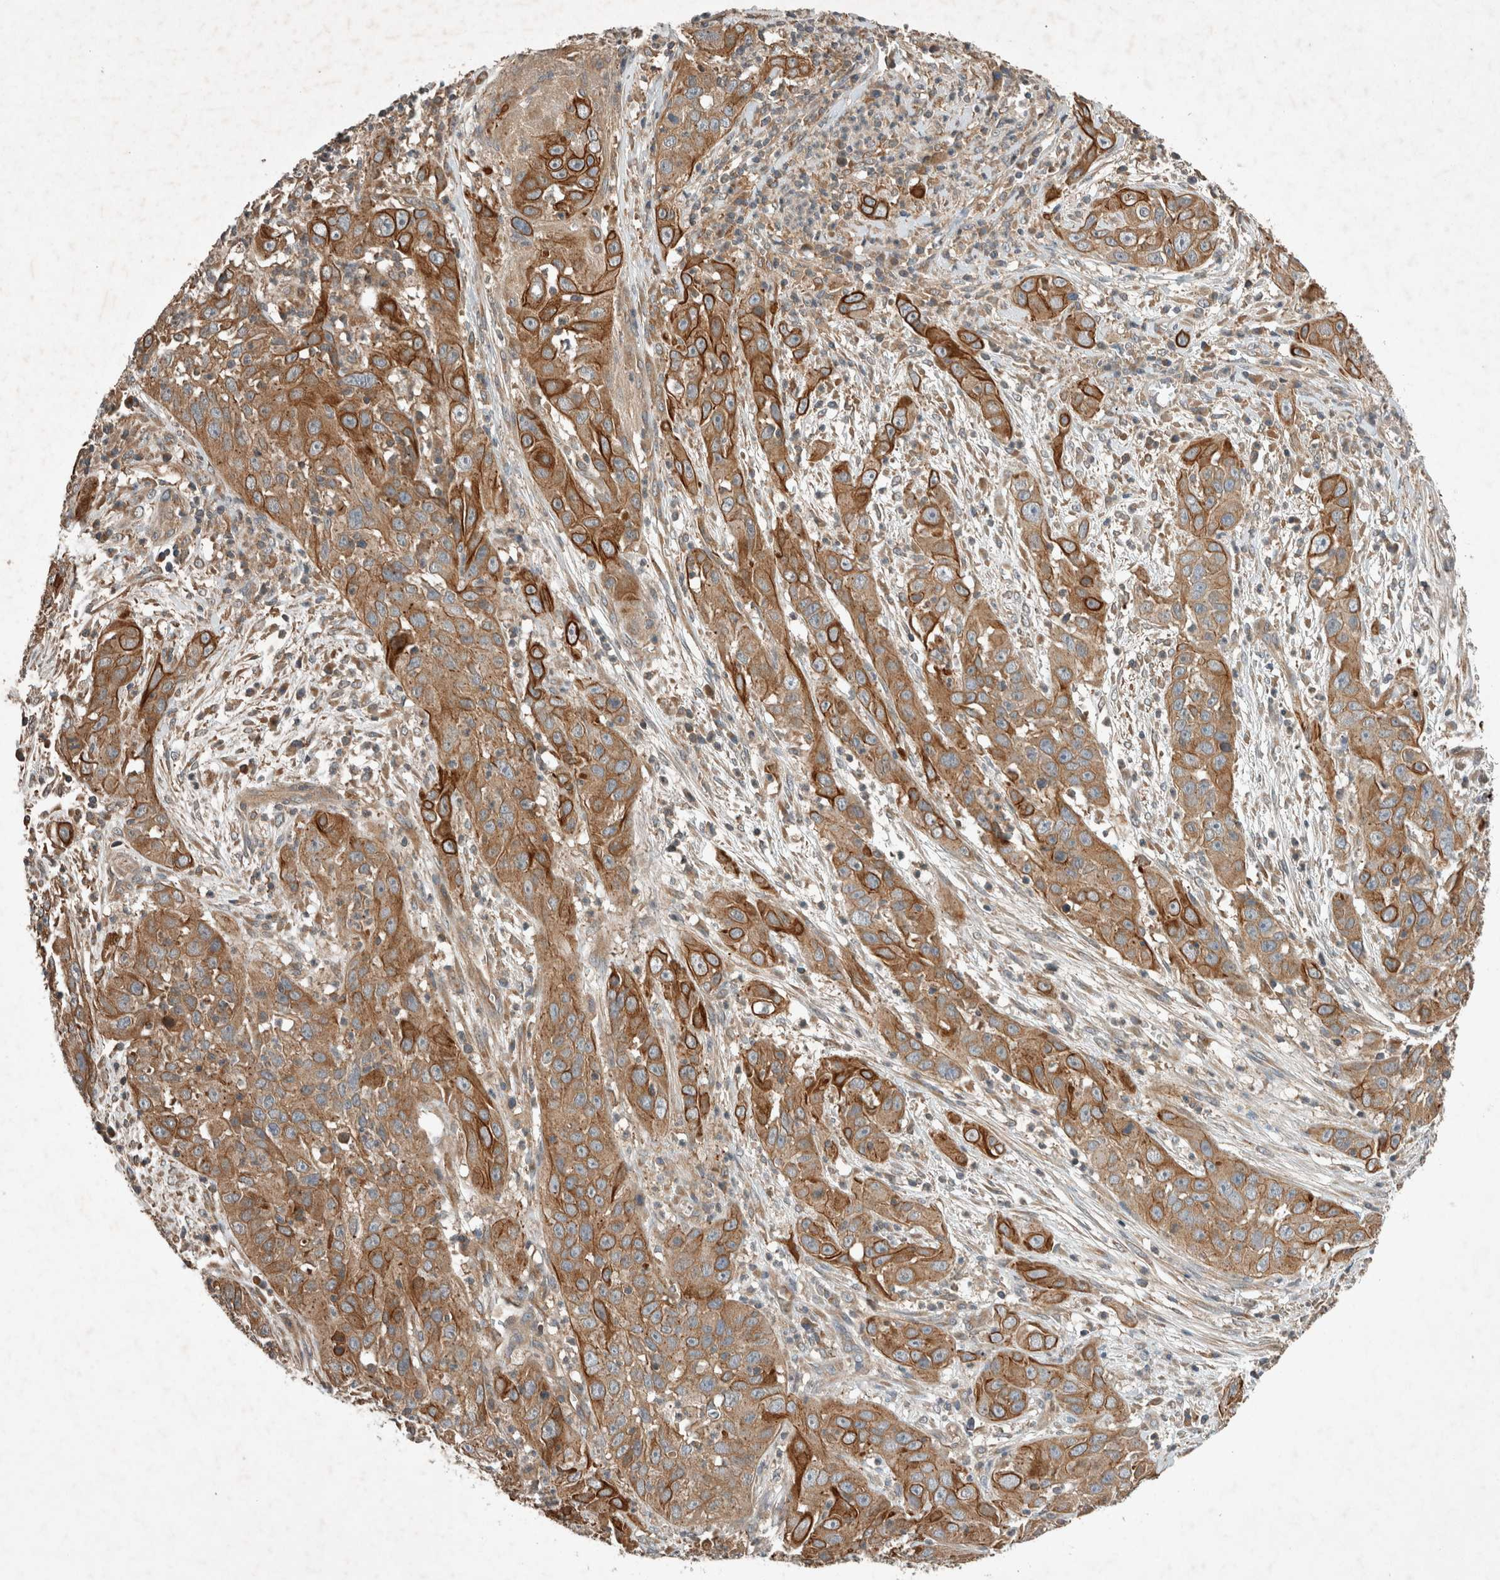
{"staining": {"intensity": "moderate", "quantity": ">75%", "location": "cytoplasmic/membranous"}, "tissue": "cervical cancer", "cell_type": "Tumor cells", "image_type": "cancer", "snomed": [{"axis": "morphology", "description": "Squamous cell carcinoma, NOS"}, {"axis": "topography", "description": "Cervix"}], "caption": "This image reveals immunohistochemistry (IHC) staining of cervical cancer, with medium moderate cytoplasmic/membranous staining in about >75% of tumor cells.", "gene": "ARMC9", "patient": {"sex": "female", "age": 32}}